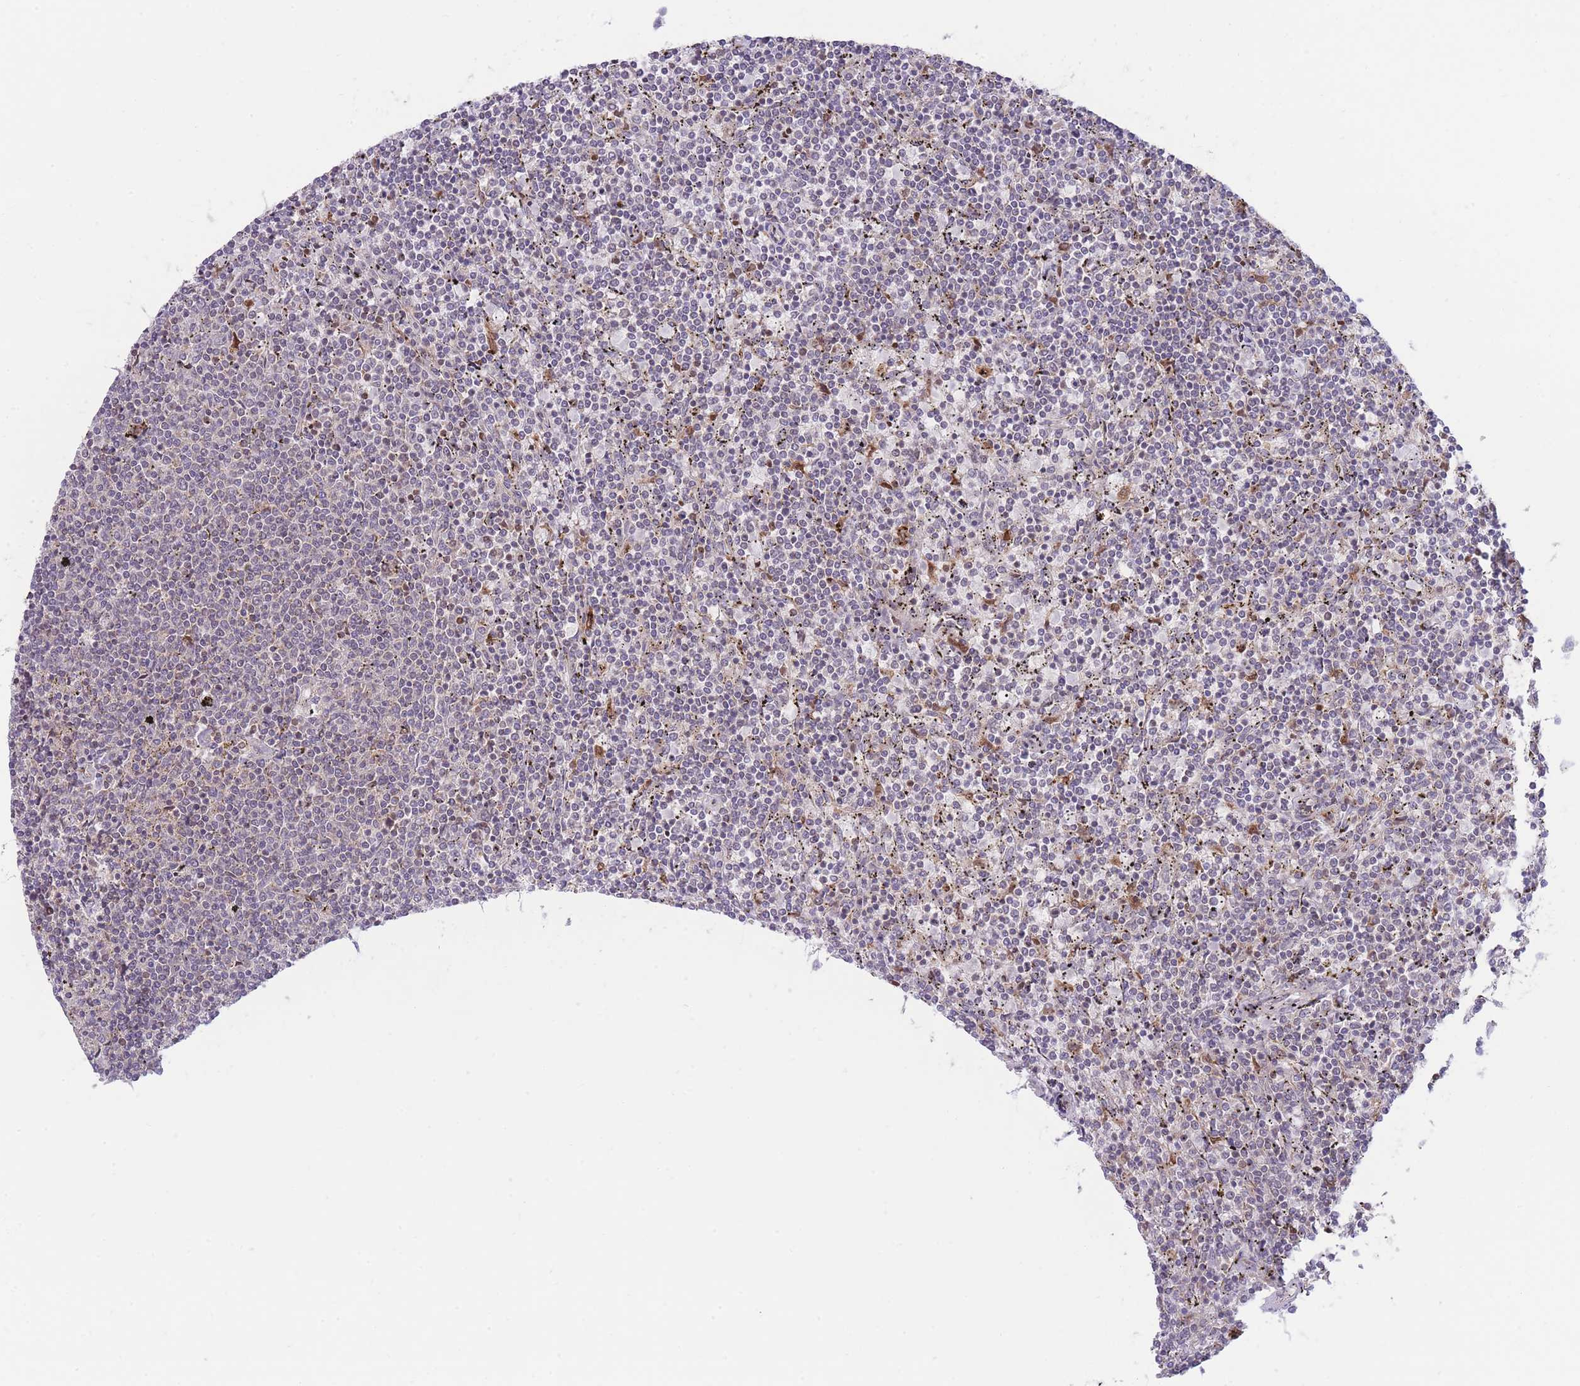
{"staining": {"intensity": "negative", "quantity": "none", "location": "none"}, "tissue": "lymphoma", "cell_type": "Tumor cells", "image_type": "cancer", "snomed": [{"axis": "morphology", "description": "Malignant lymphoma, non-Hodgkin's type, Low grade"}, {"axis": "topography", "description": "Spleen"}], "caption": "Photomicrograph shows no protein positivity in tumor cells of low-grade malignant lymphoma, non-Hodgkin's type tissue.", "gene": "BOLA2B", "patient": {"sex": "female", "age": 50}}